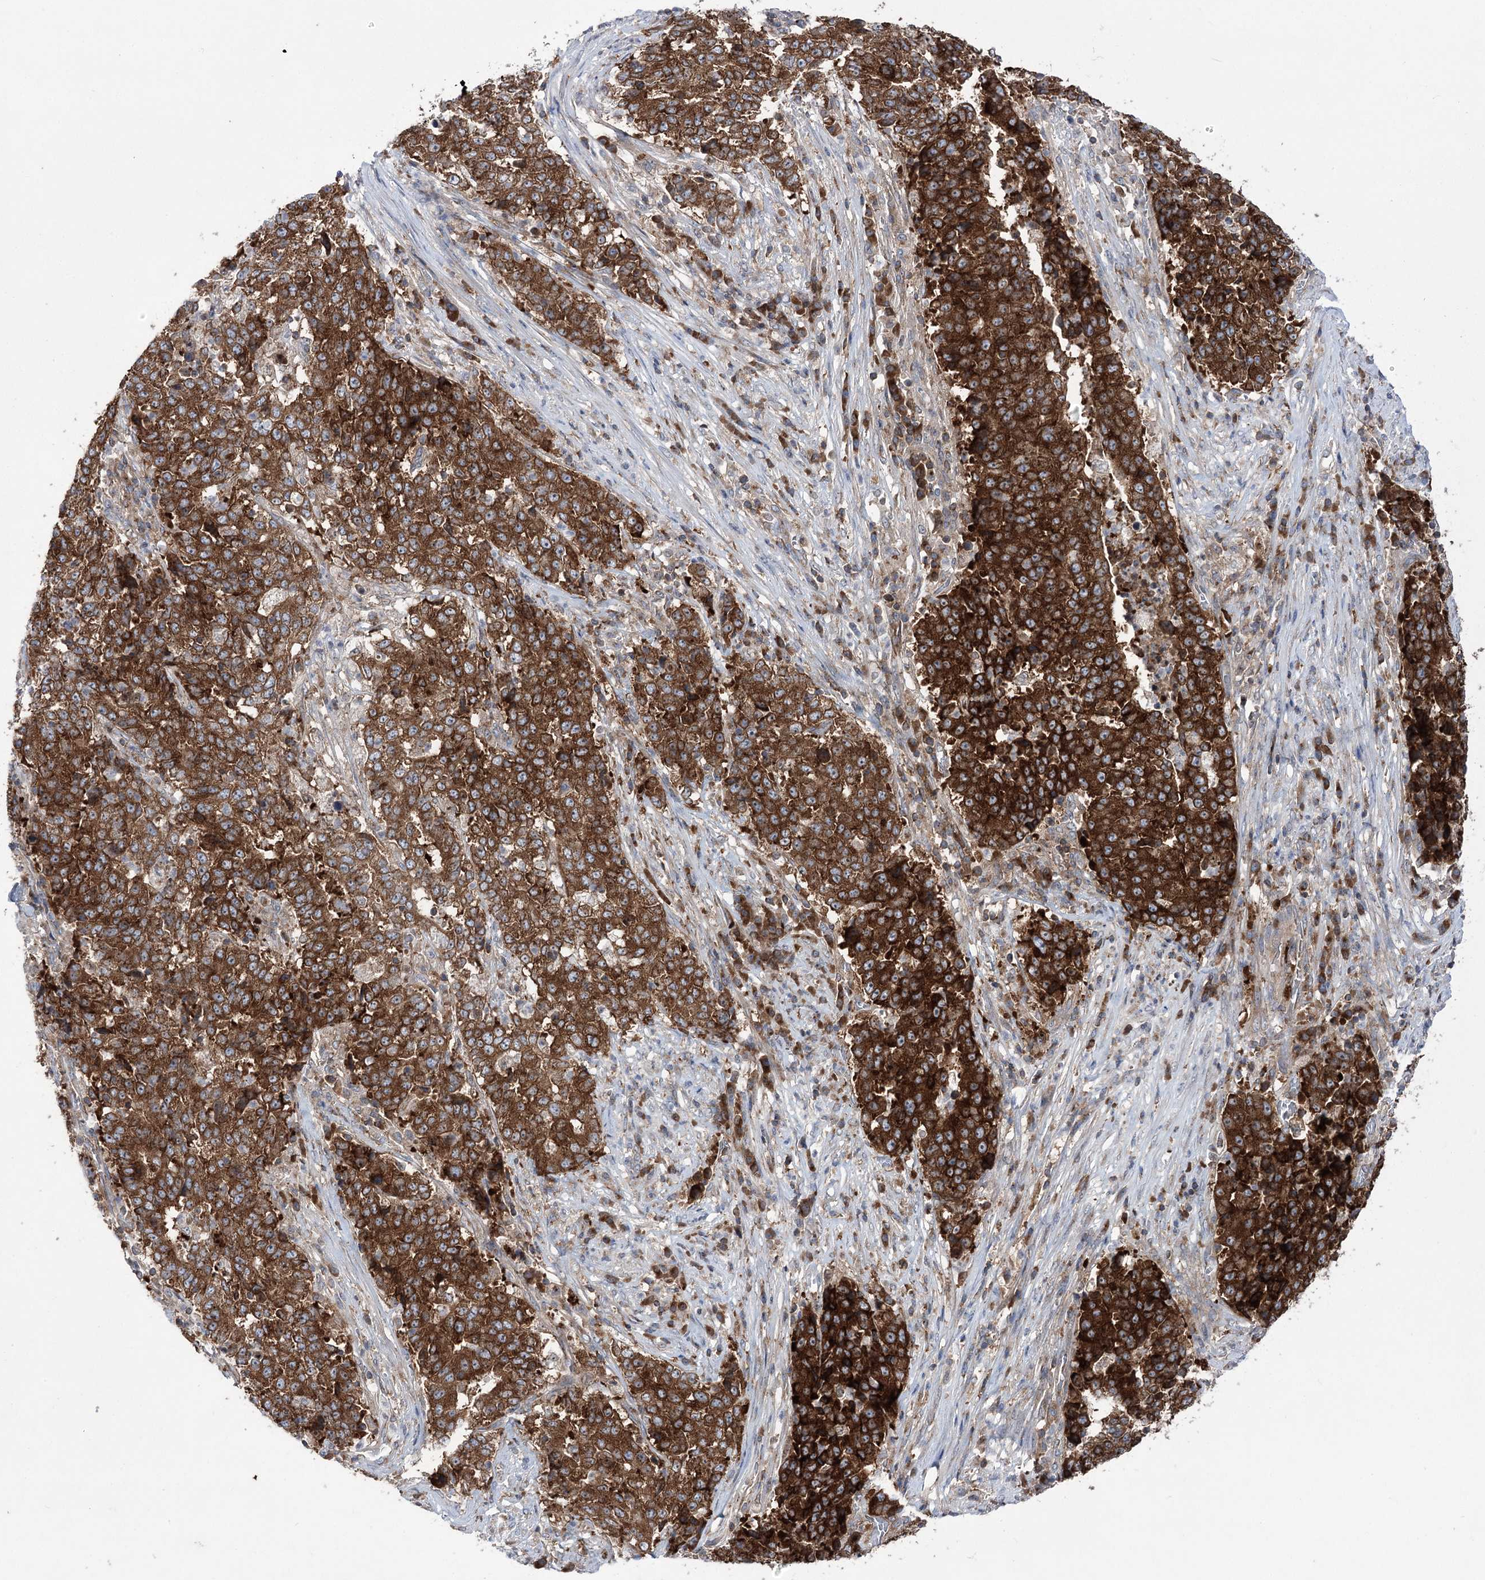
{"staining": {"intensity": "strong", "quantity": ">75%", "location": "cytoplasmic/membranous"}, "tissue": "stomach cancer", "cell_type": "Tumor cells", "image_type": "cancer", "snomed": [{"axis": "morphology", "description": "Adenocarcinoma, NOS"}, {"axis": "topography", "description": "Stomach"}], "caption": "Human stomach cancer (adenocarcinoma) stained with a protein marker reveals strong staining in tumor cells.", "gene": "ZNF622", "patient": {"sex": "male", "age": 59}}